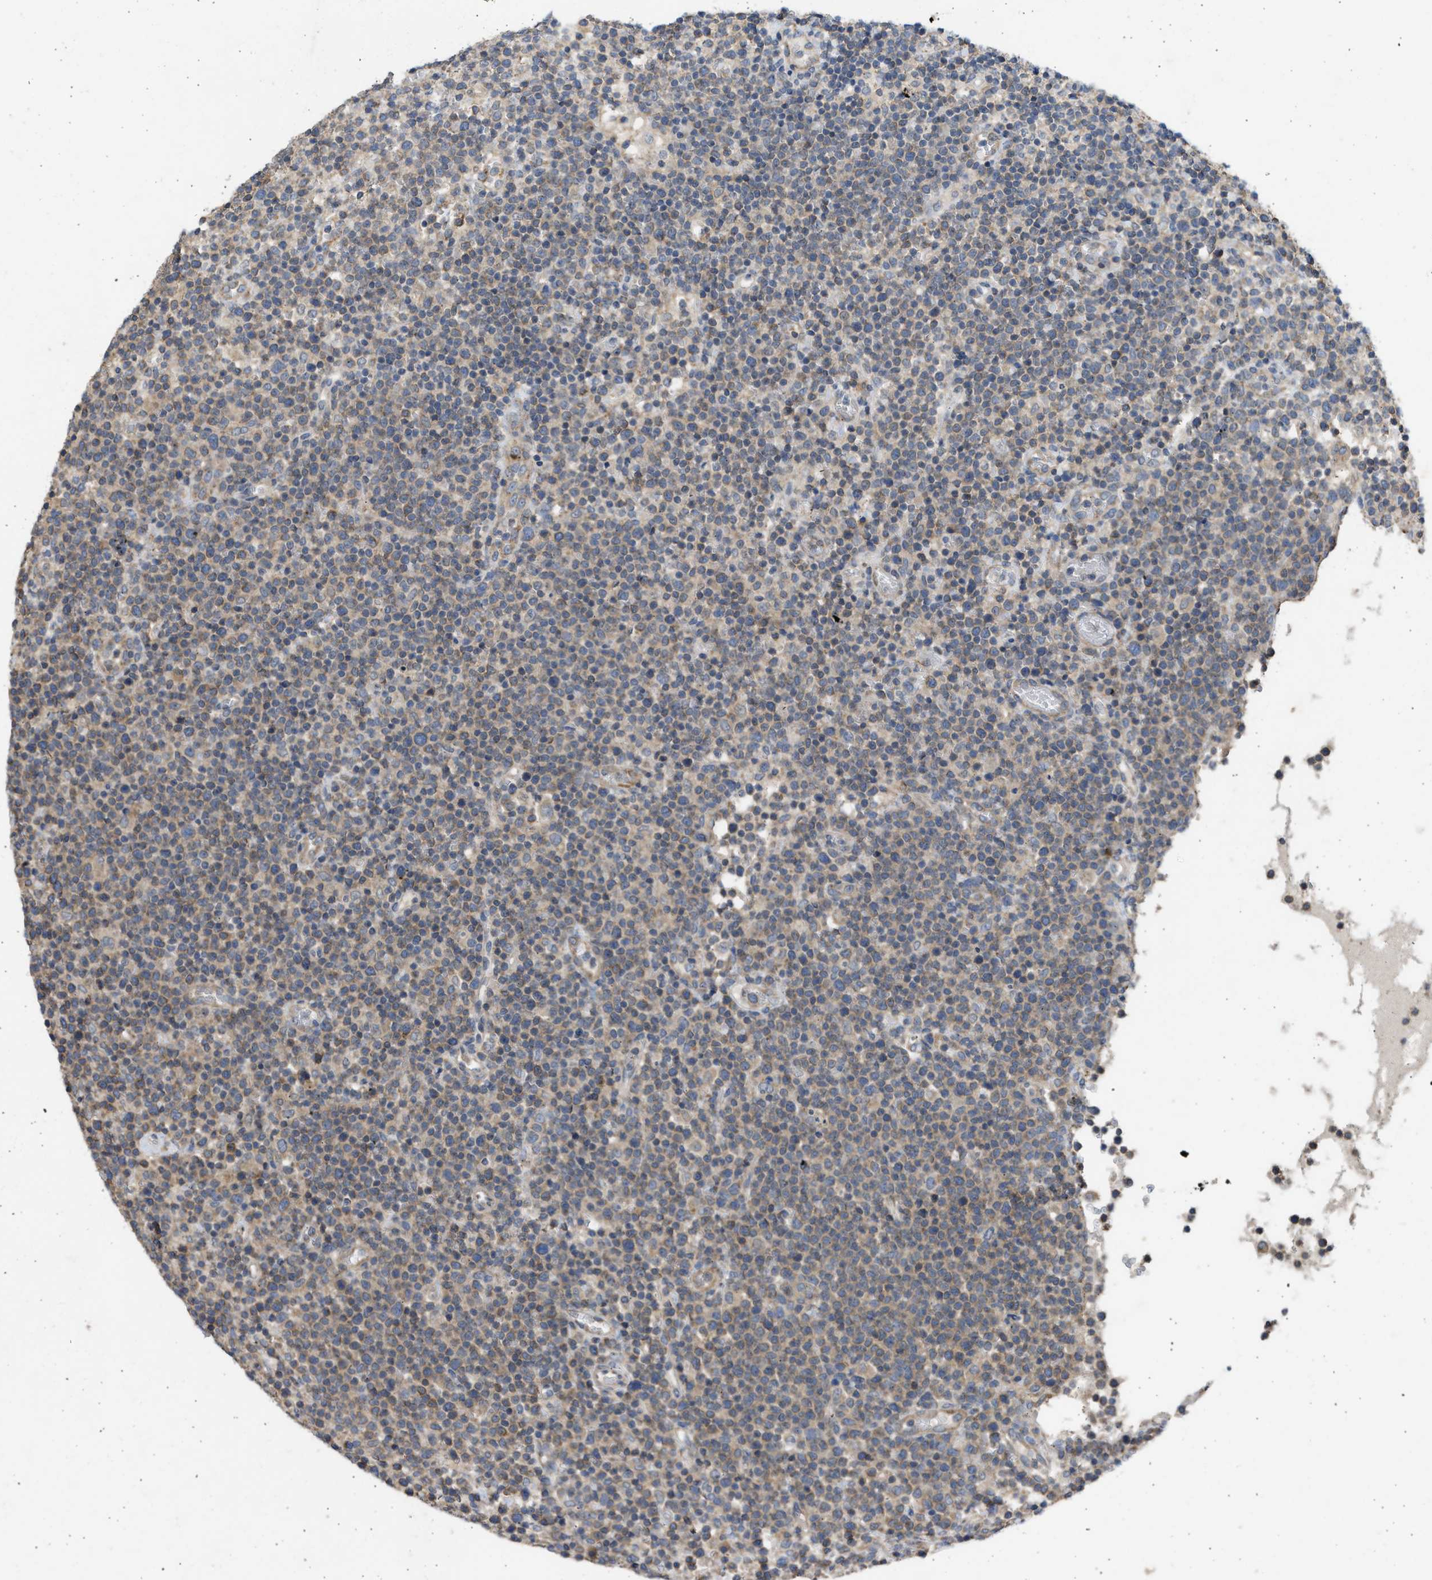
{"staining": {"intensity": "weak", "quantity": ">75%", "location": "cytoplasmic/membranous"}, "tissue": "lymphoma", "cell_type": "Tumor cells", "image_type": "cancer", "snomed": [{"axis": "morphology", "description": "Malignant lymphoma, non-Hodgkin's type, High grade"}, {"axis": "topography", "description": "Lymph node"}], "caption": "Lymphoma was stained to show a protein in brown. There is low levels of weak cytoplasmic/membranous expression in about >75% of tumor cells.", "gene": "CYP1A1", "patient": {"sex": "male", "age": 61}}